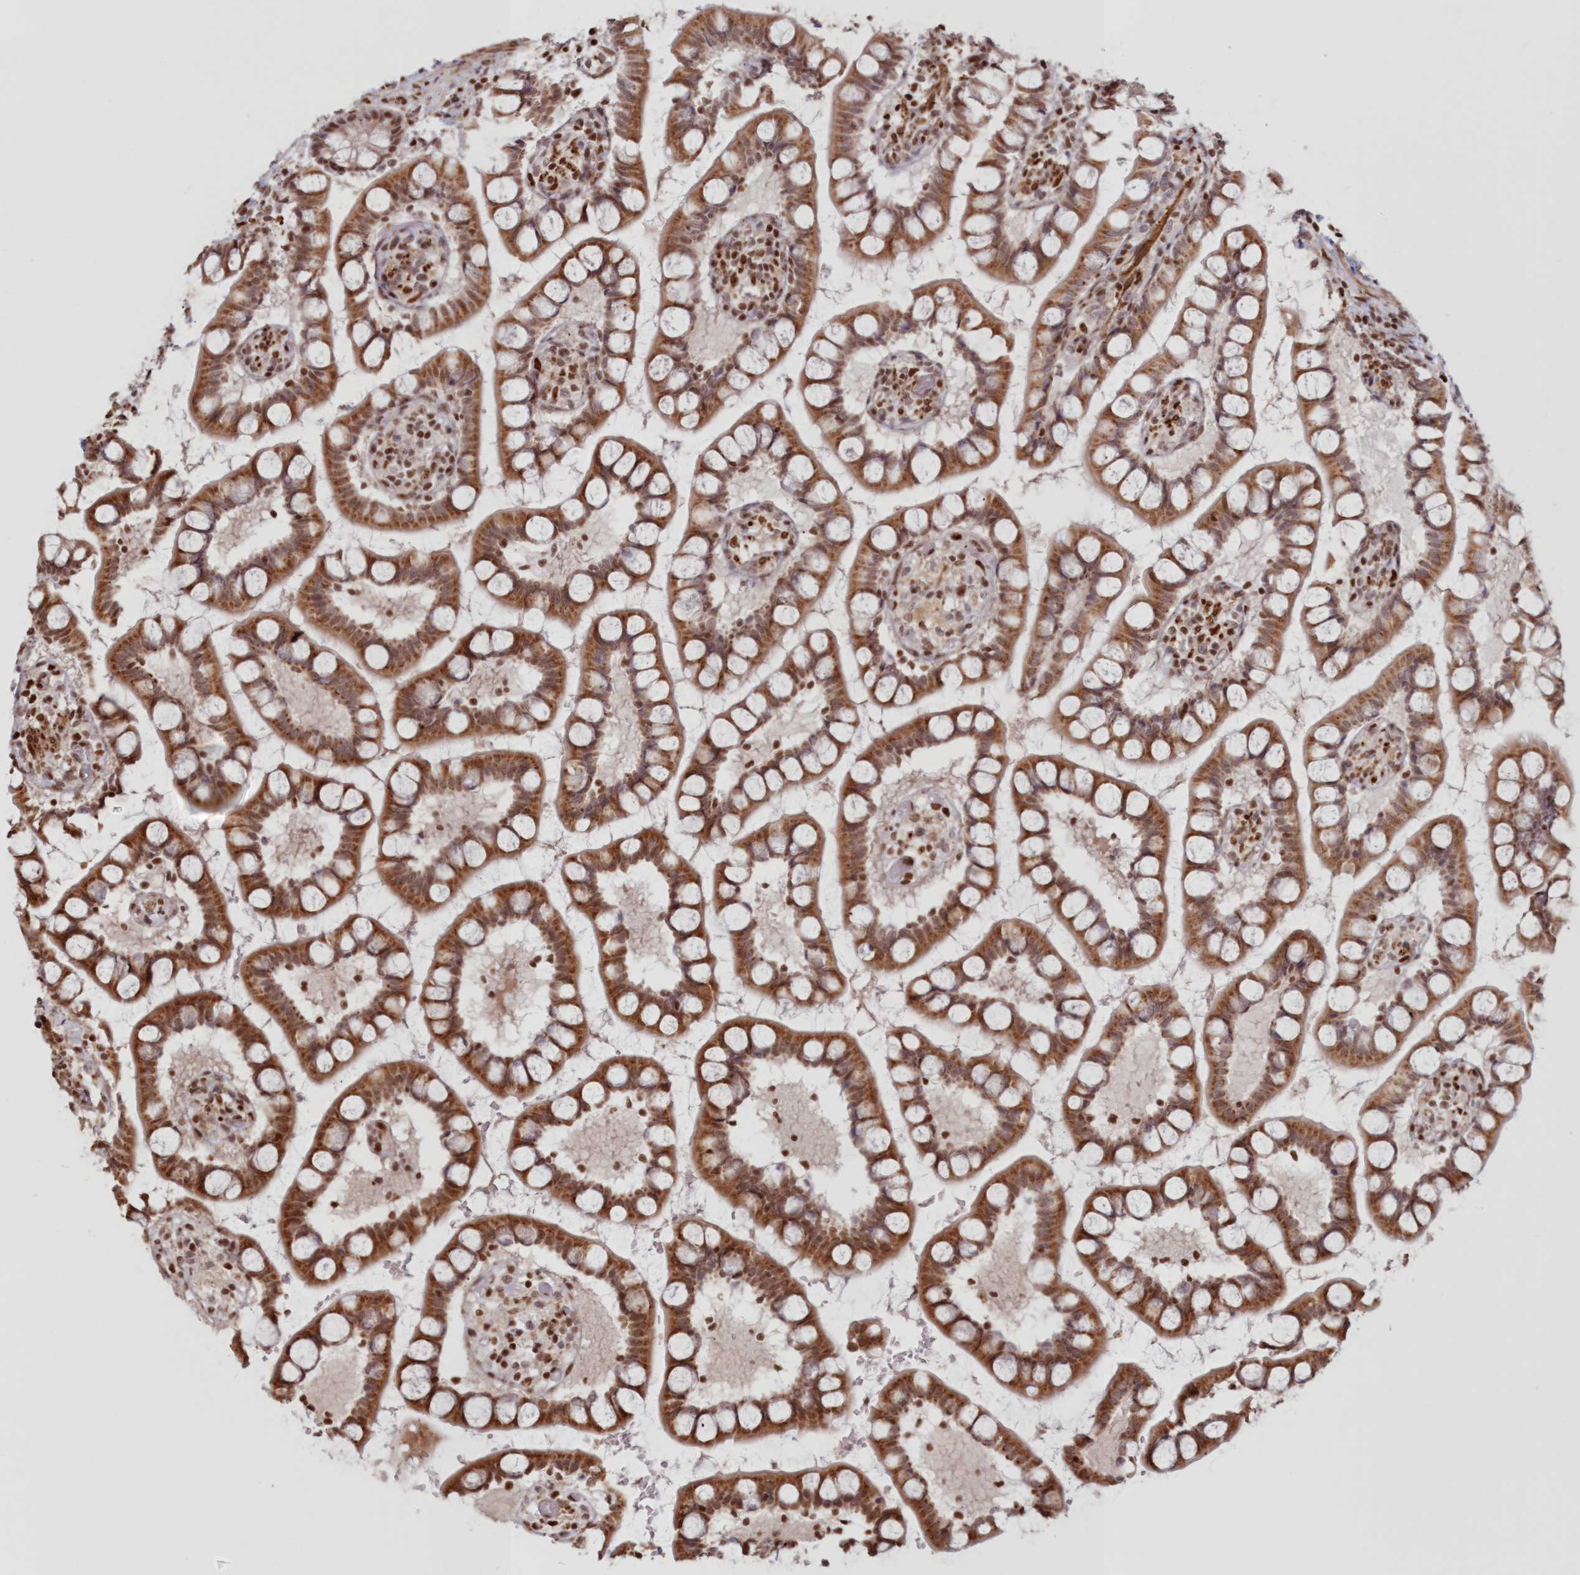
{"staining": {"intensity": "moderate", "quantity": ">75%", "location": "cytoplasmic/membranous,nuclear"}, "tissue": "small intestine", "cell_type": "Glandular cells", "image_type": "normal", "snomed": [{"axis": "morphology", "description": "Normal tissue, NOS"}, {"axis": "topography", "description": "Small intestine"}], "caption": "Brown immunohistochemical staining in normal human small intestine demonstrates moderate cytoplasmic/membranous,nuclear staining in approximately >75% of glandular cells.", "gene": "POLR2B", "patient": {"sex": "male", "age": 52}}